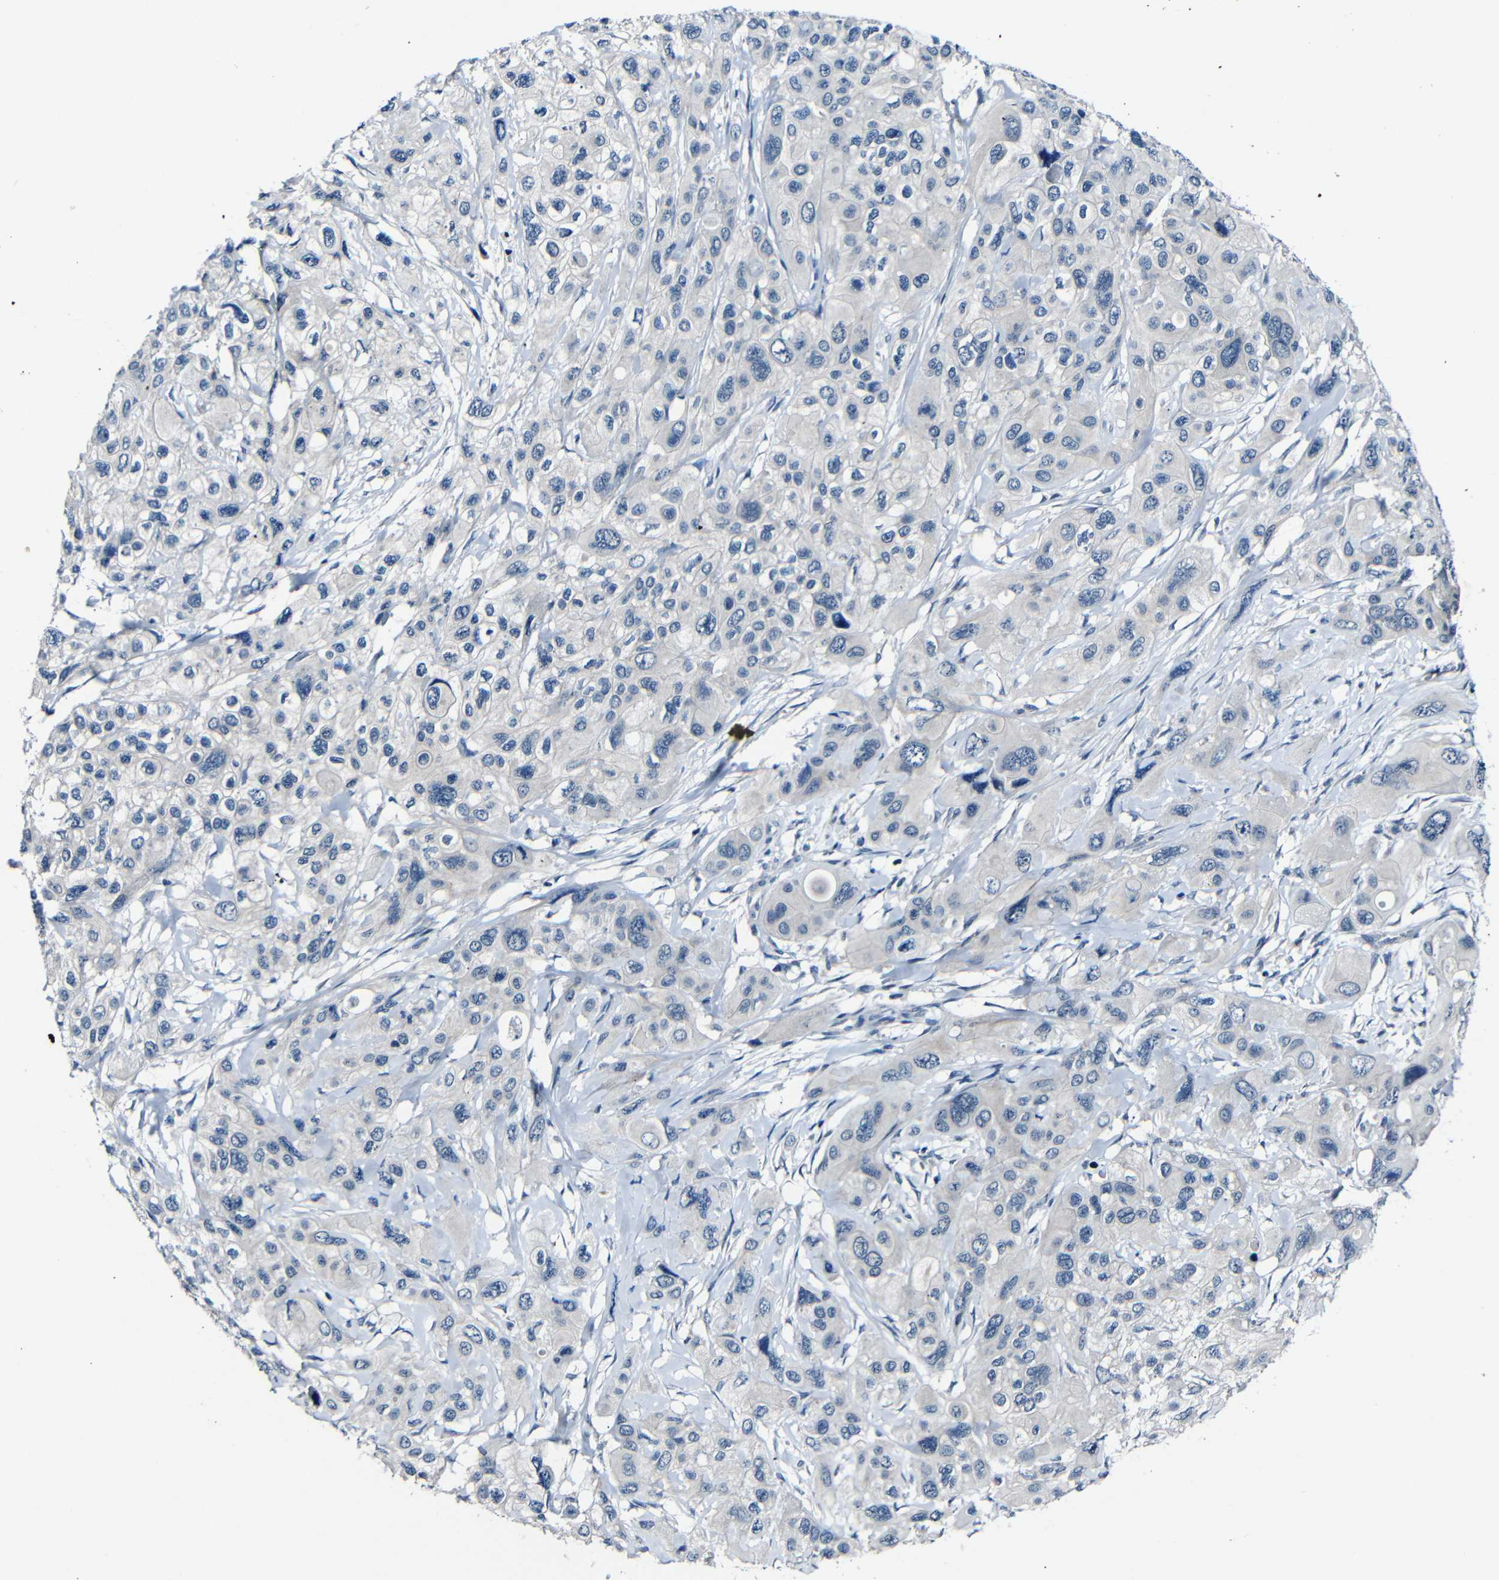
{"staining": {"intensity": "negative", "quantity": "none", "location": "none"}, "tissue": "pancreatic cancer", "cell_type": "Tumor cells", "image_type": "cancer", "snomed": [{"axis": "morphology", "description": "Adenocarcinoma, NOS"}, {"axis": "topography", "description": "Pancreas"}], "caption": "Pancreatic adenocarcinoma was stained to show a protein in brown. There is no significant positivity in tumor cells.", "gene": "ANK3", "patient": {"sex": "male", "age": 73}}